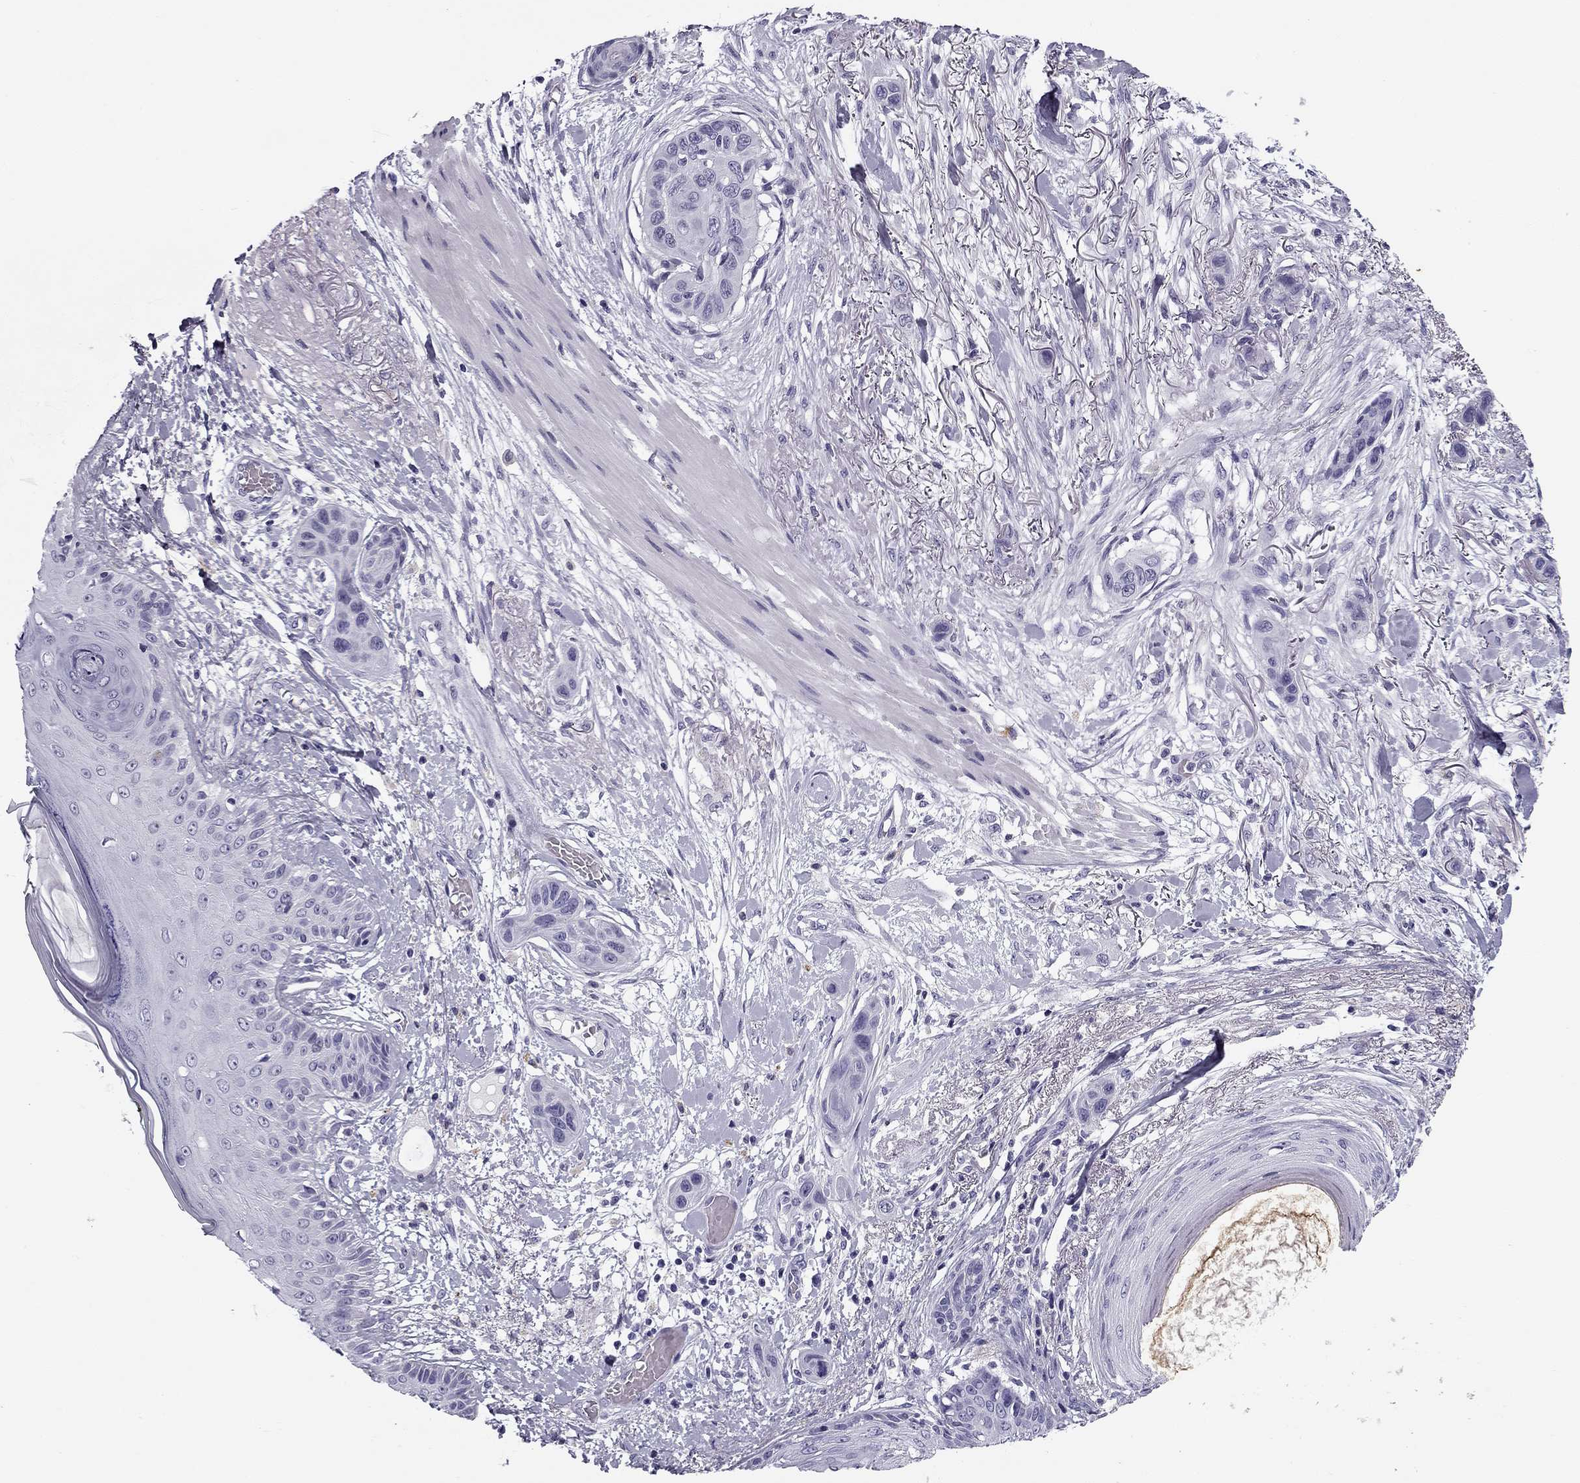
{"staining": {"intensity": "negative", "quantity": "none", "location": "none"}, "tissue": "skin cancer", "cell_type": "Tumor cells", "image_type": "cancer", "snomed": [{"axis": "morphology", "description": "Squamous cell carcinoma, NOS"}, {"axis": "topography", "description": "Skin"}], "caption": "A micrograph of human skin cancer (squamous cell carcinoma) is negative for staining in tumor cells.", "gene": "MC5R", "patient": {"sex": "male", "age": 79}}